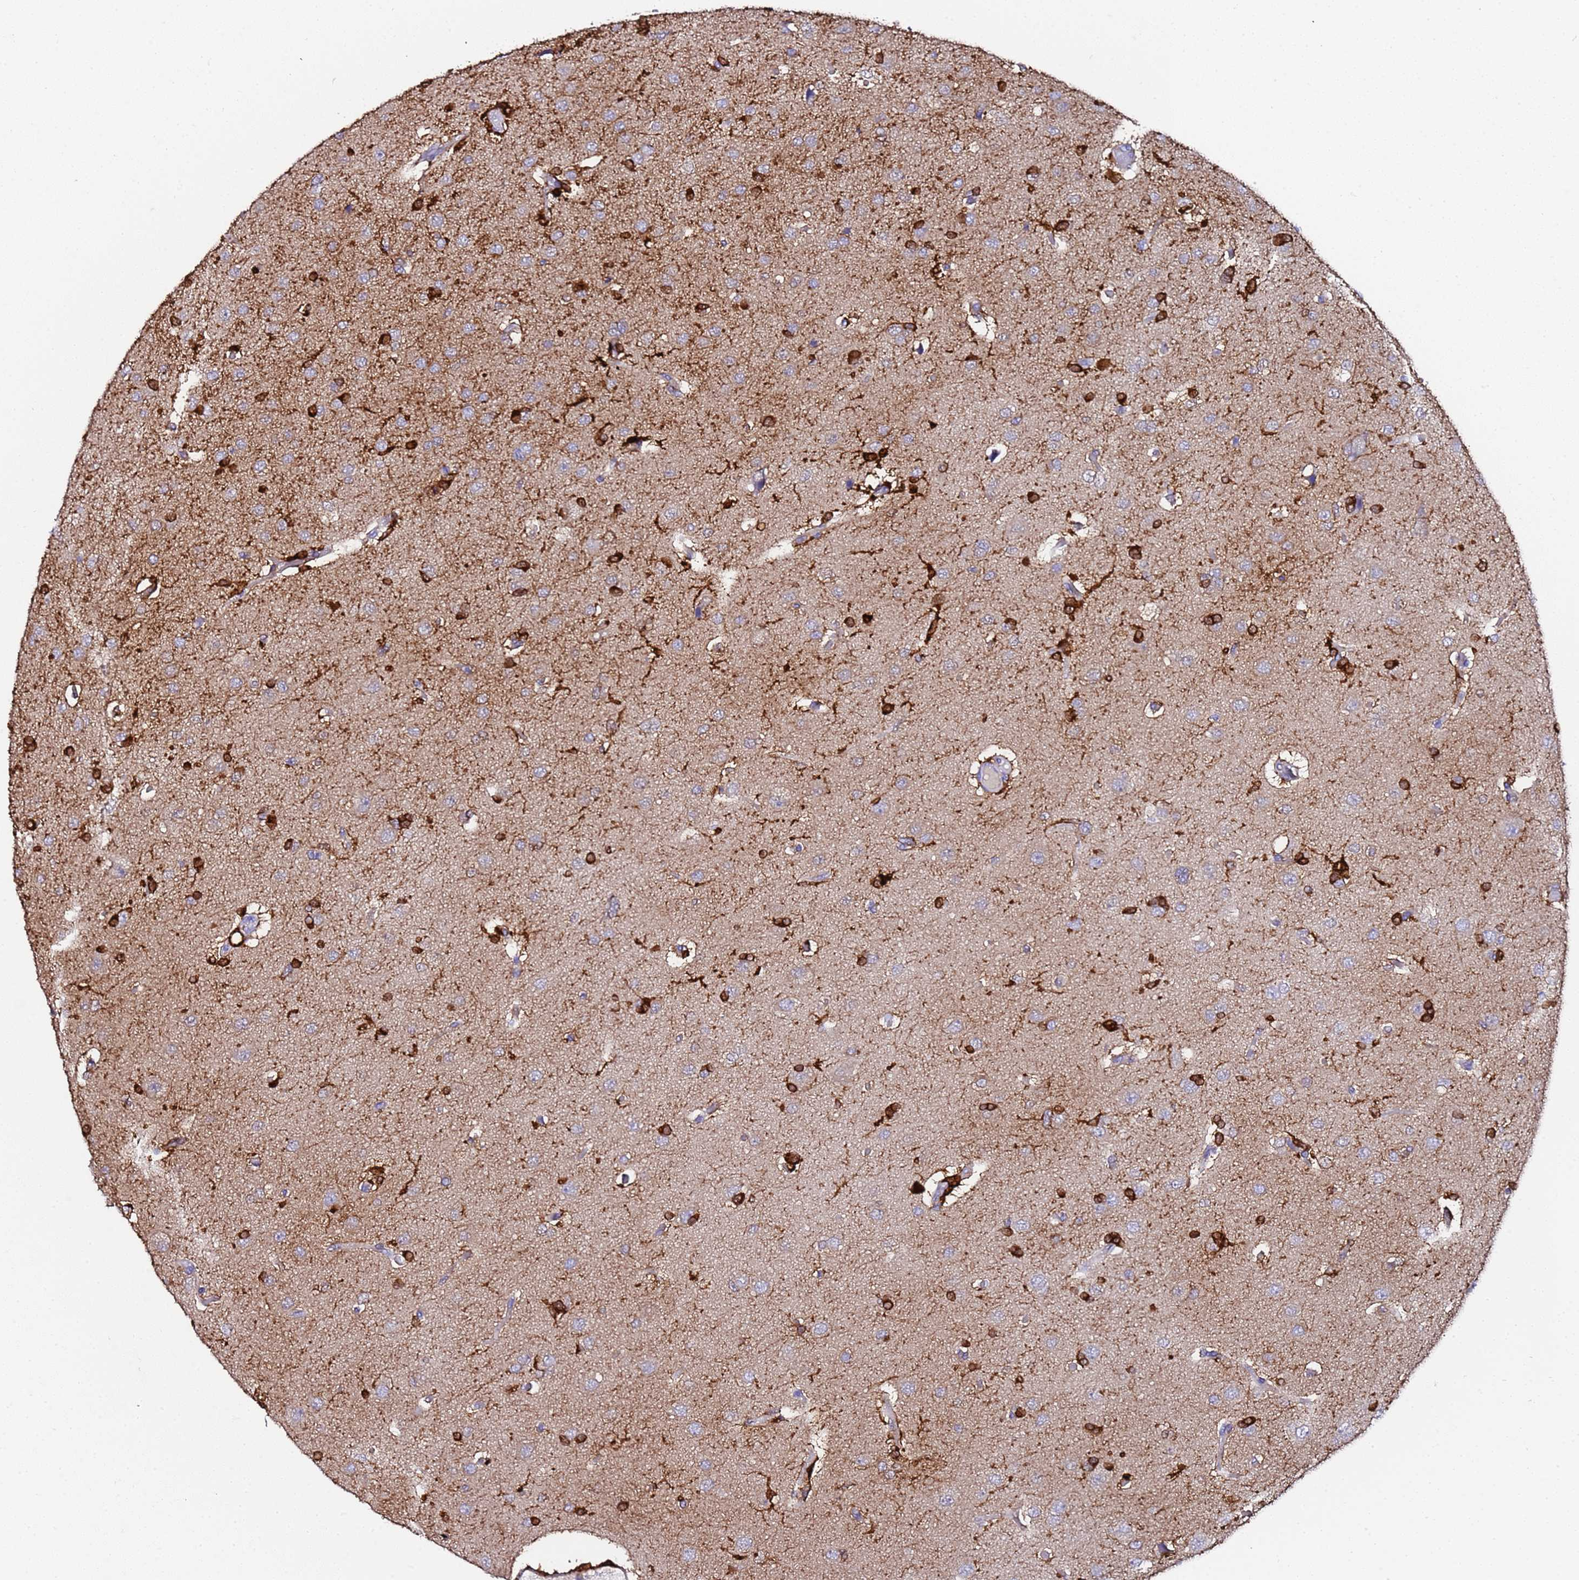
{"staining": {"intensity": "negative", "quantity": "none", "location": "none"}, "tissue": "glioma", "cell_type": "Tumor cells", "image_type": "cancer", "snomed": [{"axis": "morphology", "description": "Glioma, malignant, High grade"}, {"axis": "topography", "description": "Brain"}], "caption": "This image is of glioma stained with immunohistochemistry to label a protein in brown with the nuclei are counter-stained blue. There is no expression in tumor cells. (DAB (3,3'-diaminobenzidine) IHC visualized using brightfield microscopy, high magnification).", "gene": "FTL", "patient": {"sex": "male", "age": 77}}